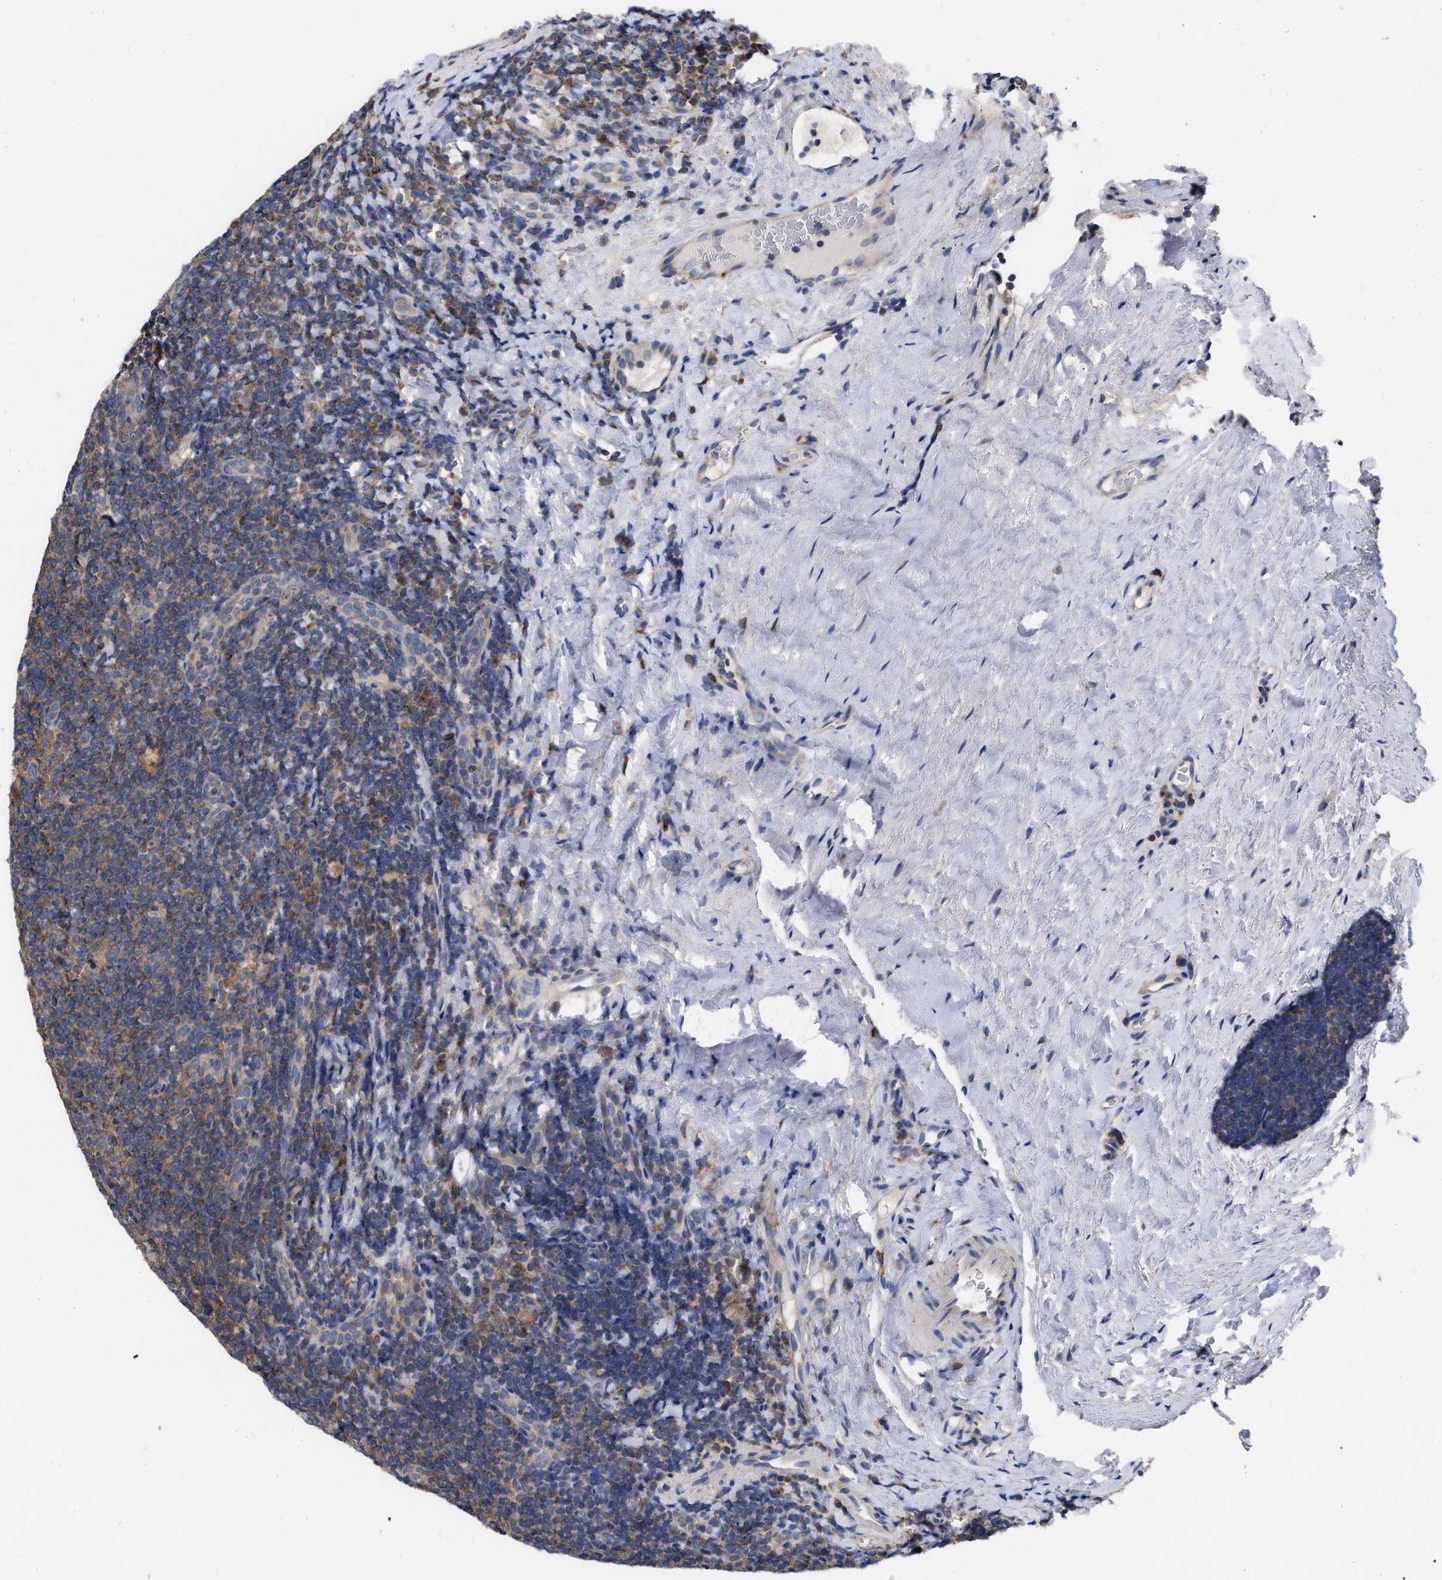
{"staining": {"intensity": "moderate", "quantity": ">75%", "location": "cytoplasmic/membranous"}, "tissue": "tonsil", "cell_type": "Germinal center cells", "image_type": "normal", "snomed": [{"axis": "morphology", "description": "Normal tissue, NOS"}, {"axis": "topography", "description": "Tonsil"}], "caption": "A brown stain labels moderate cytoplasmic/membranous expression of a protein in germinal center cells of unremarkable human tonsil. The staining was performed using DAB (3,3'-diaminobenzidine) to visualize the protein expression in brown, while the nuclei were stained in blue with hematoxylin (Magnification: 20x).", "gene": "CDKN2C", "patient": {"sex": "male", "age": 37}}